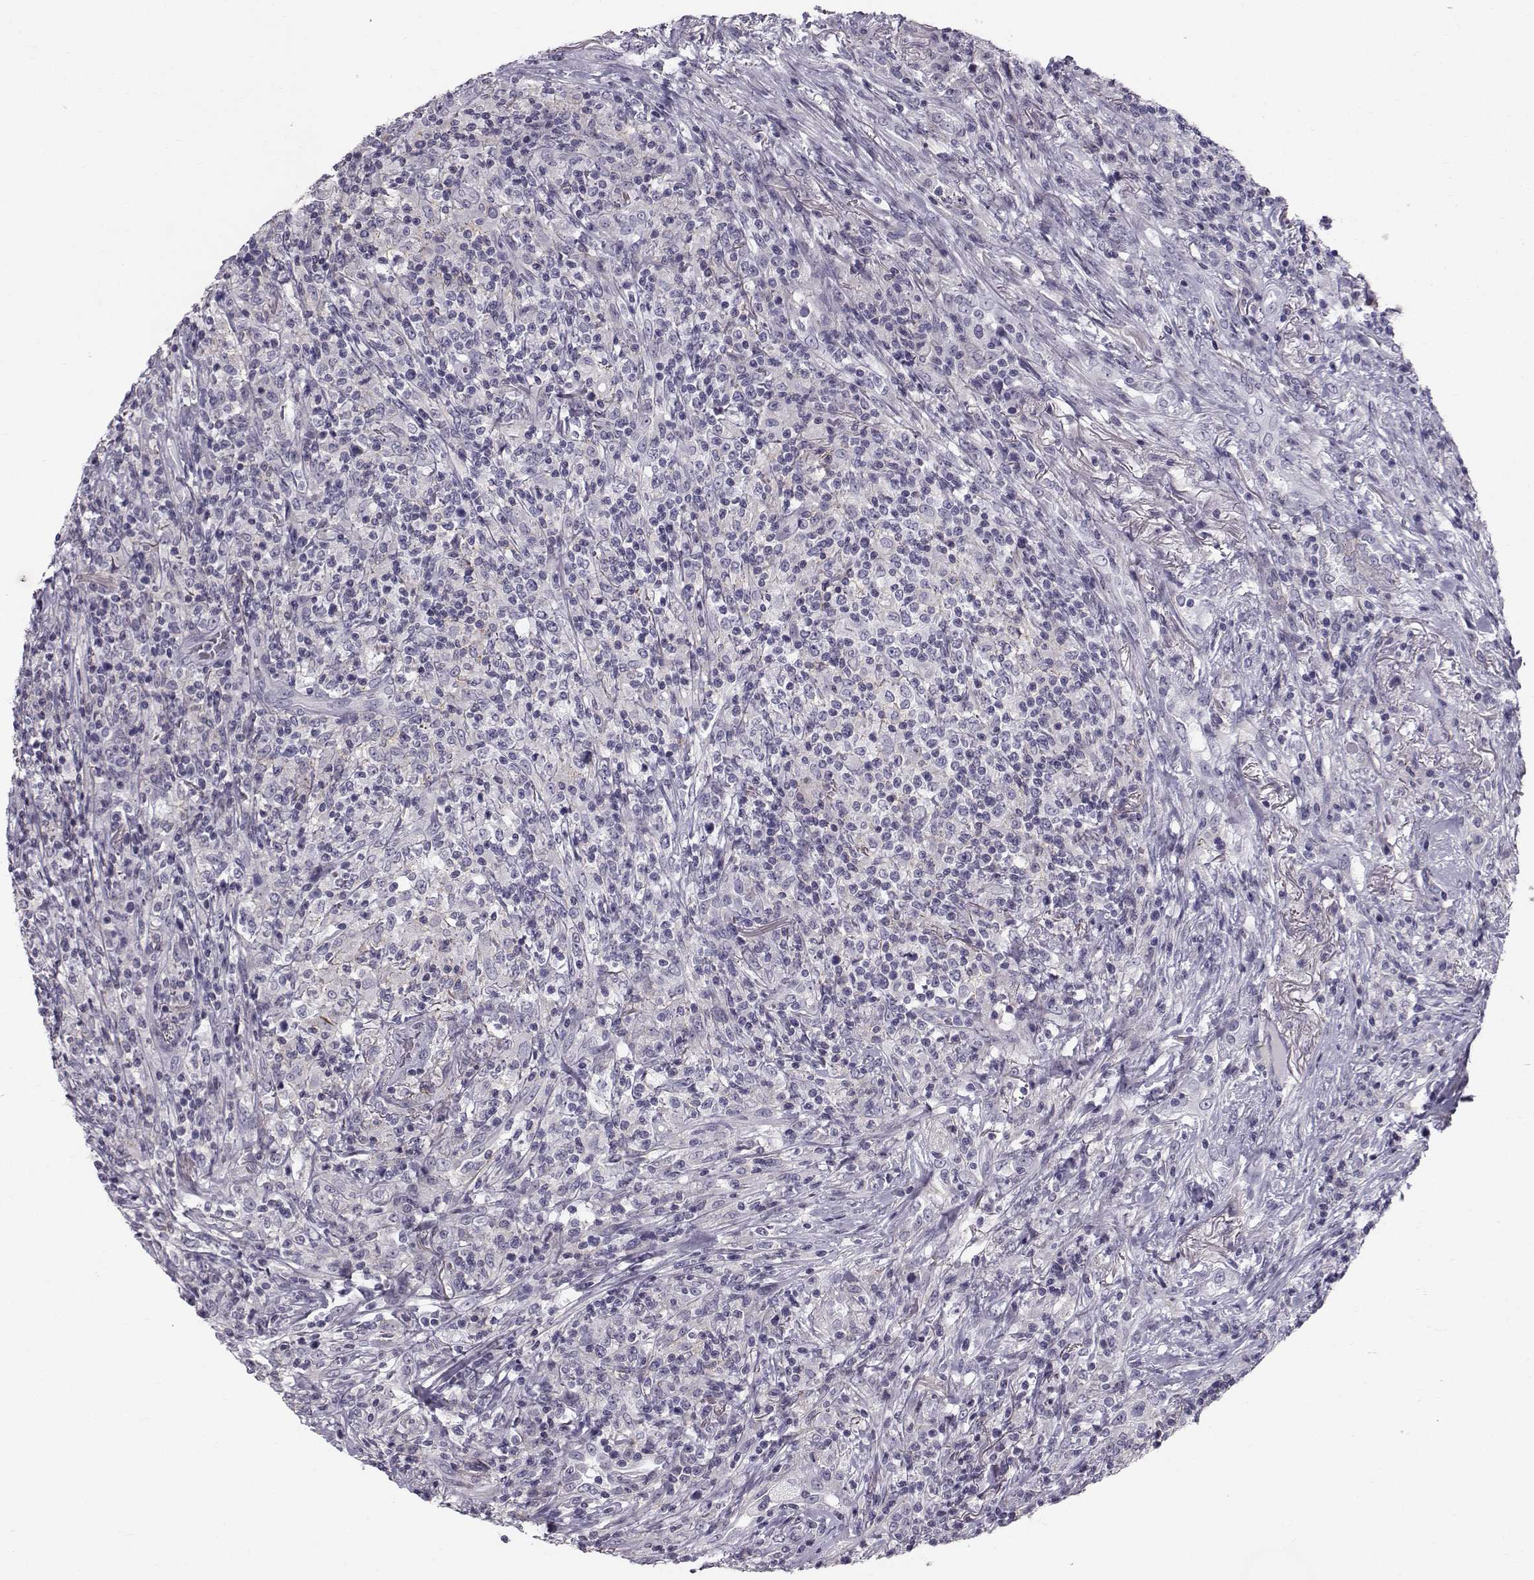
{"staining": {"intensity": "negative", "quantity": "none", "location": "none"}, "tissue": "lymphoma", "cell_type": "Tumor cells", "image_type": "cancer", "snomed": [{"axis": "morphology", "description": "Malignant lymphoma, non-Hodgkin's type, High grade"}, {"axis": "topography", "description": "Lung"}], "caption": "Micrograph shows no protein staining in tumor cells of malignant lymphoma, non-Hodgkin's type (high-grade) tissue.", "gene": "SPDYE4", "patient": {"sex": "male", "age": 79}}